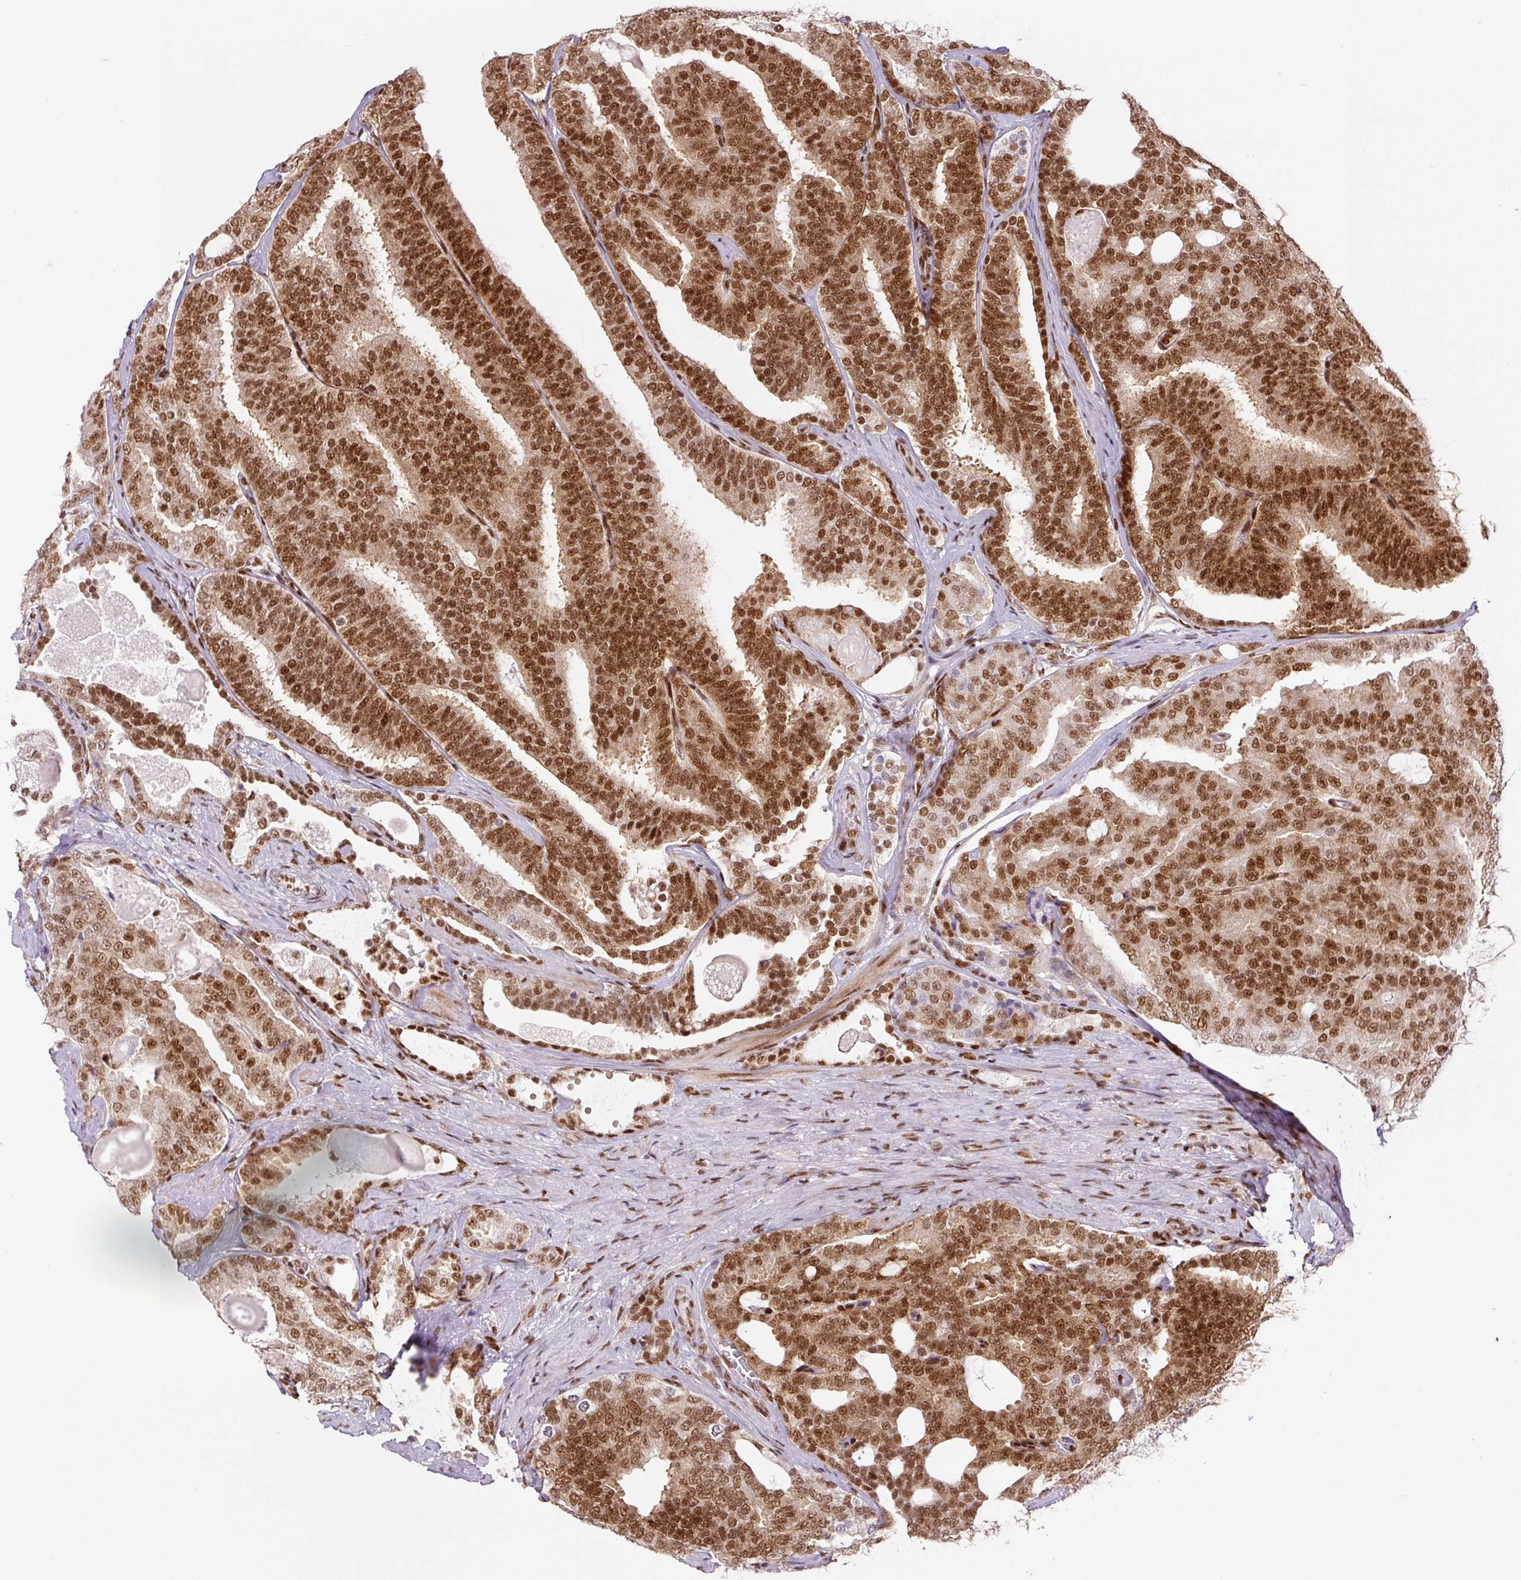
{"staining": {"intensity": "strong", "quantity": ">75%", "location": "nuclear"}, "tissue": "prostate cancer", "cell_type": "Tumor cells", "image_type": "cancer", "snomed": [{"axis": "morphology", "description": "Adenocarcinoma, High grade"}, {"axis": "topography", "description": "Prostate"}], "caption": "Immunohistochemistry (IHC) photomicrograph of neoplastic tissue: prostate cancer stained using IHC displays high levels of strong protein expression localized specifically in the nuclear of tumor cells, appearing as a nuclear brown color.", "gene": "FUS", "patient": {"sex": "male", "age": 65}}